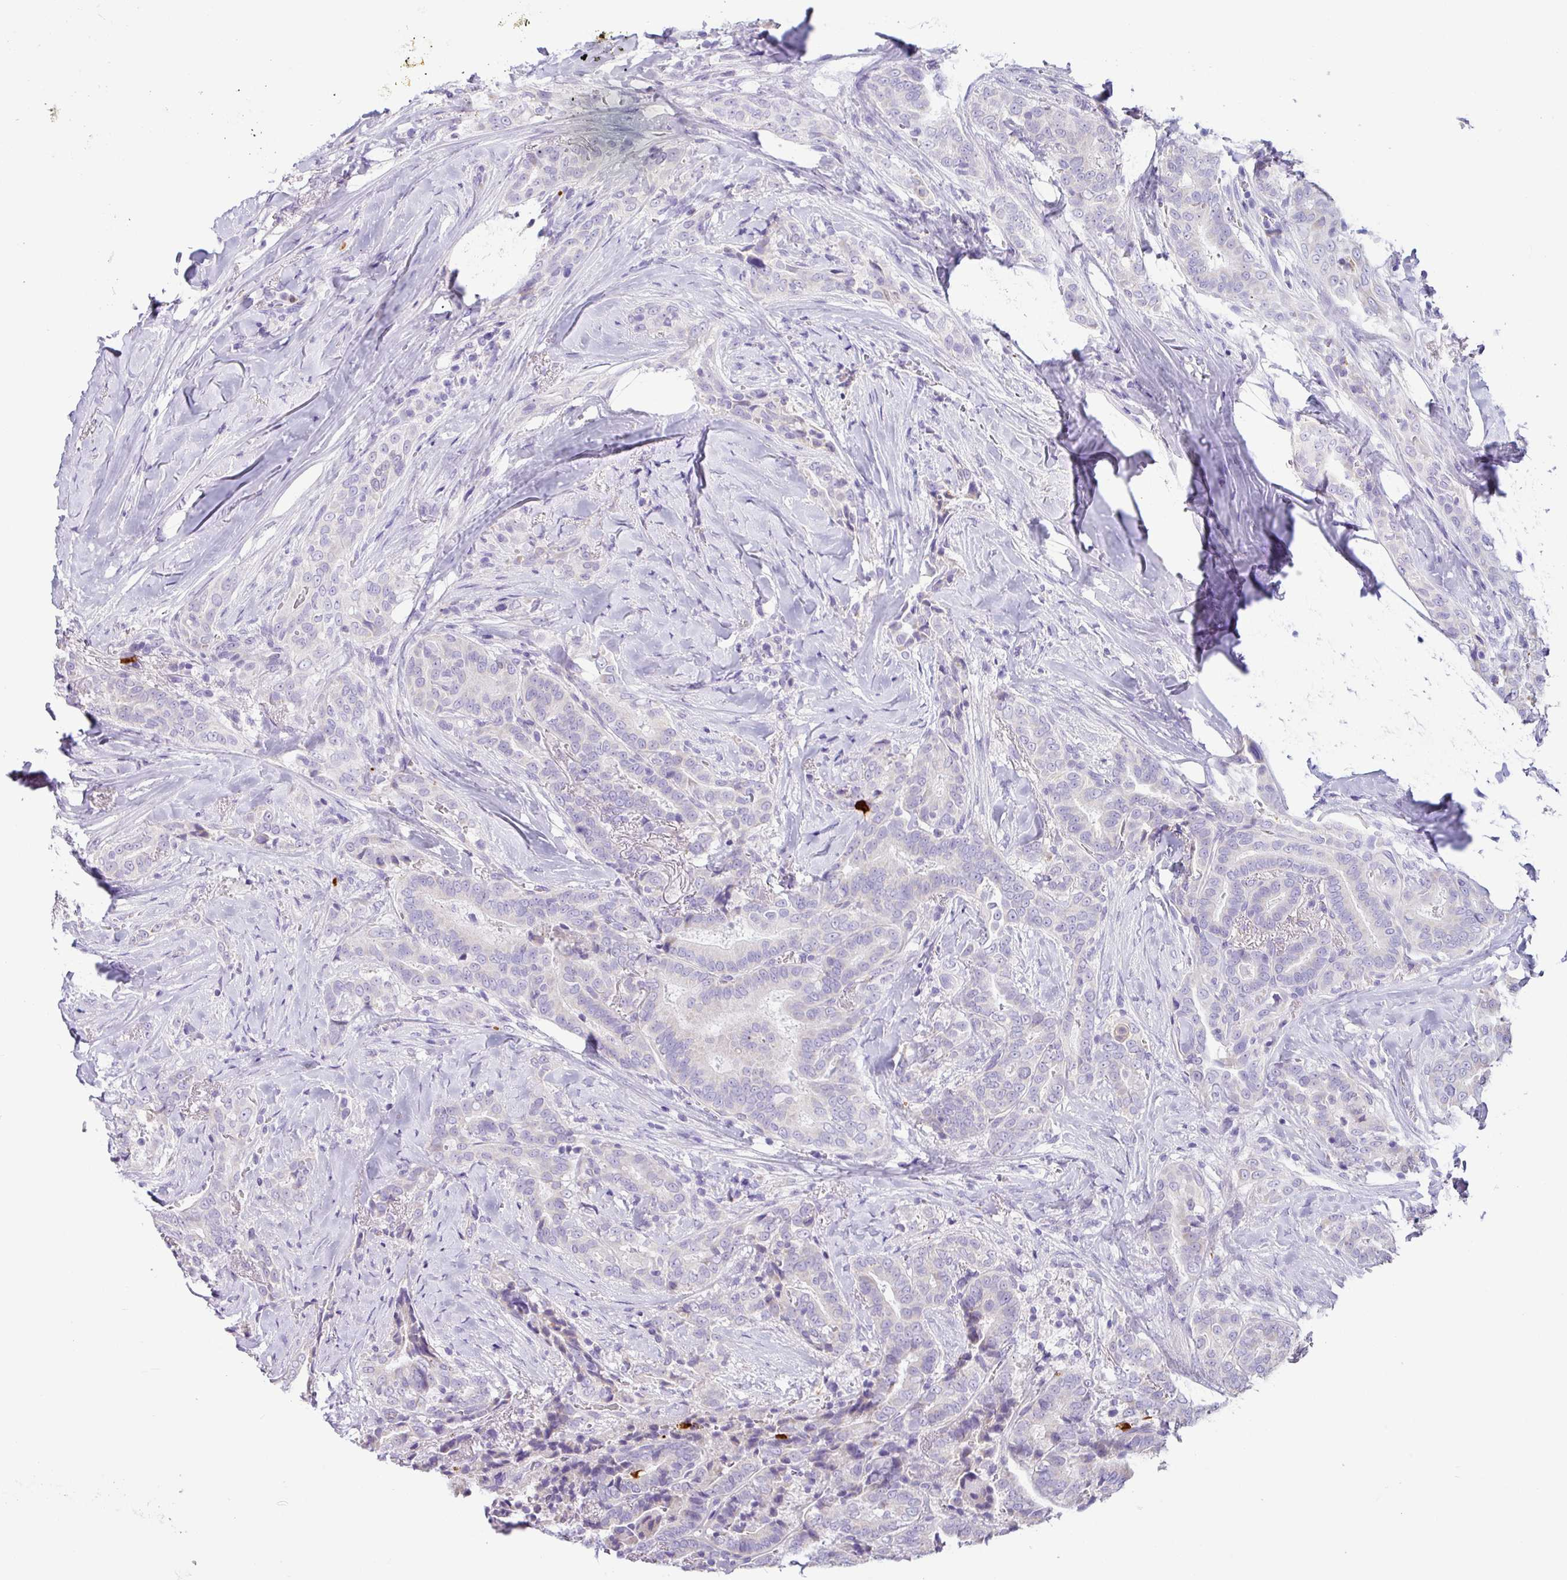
{"staining": {"intensity": "negative", "quantity": "none", "location": "none"}, "tissue": "thyroid cancer", "cell_type": "Tumor cells", "image_type": "cancer", "snomed": [{"axis": "morphology", "description": "Papillary adenocarcinoma, NOS"}, {"axis": "topography", "description": "Thyroid gland"}], "caption": "This is an immunohistochemistry histopathology image of papillary adenocarcinoma (thyroid). There is no positivity in tumor cells.", "gene": "SH2D3C", "patient": {"sex": "male", "age": 61}}